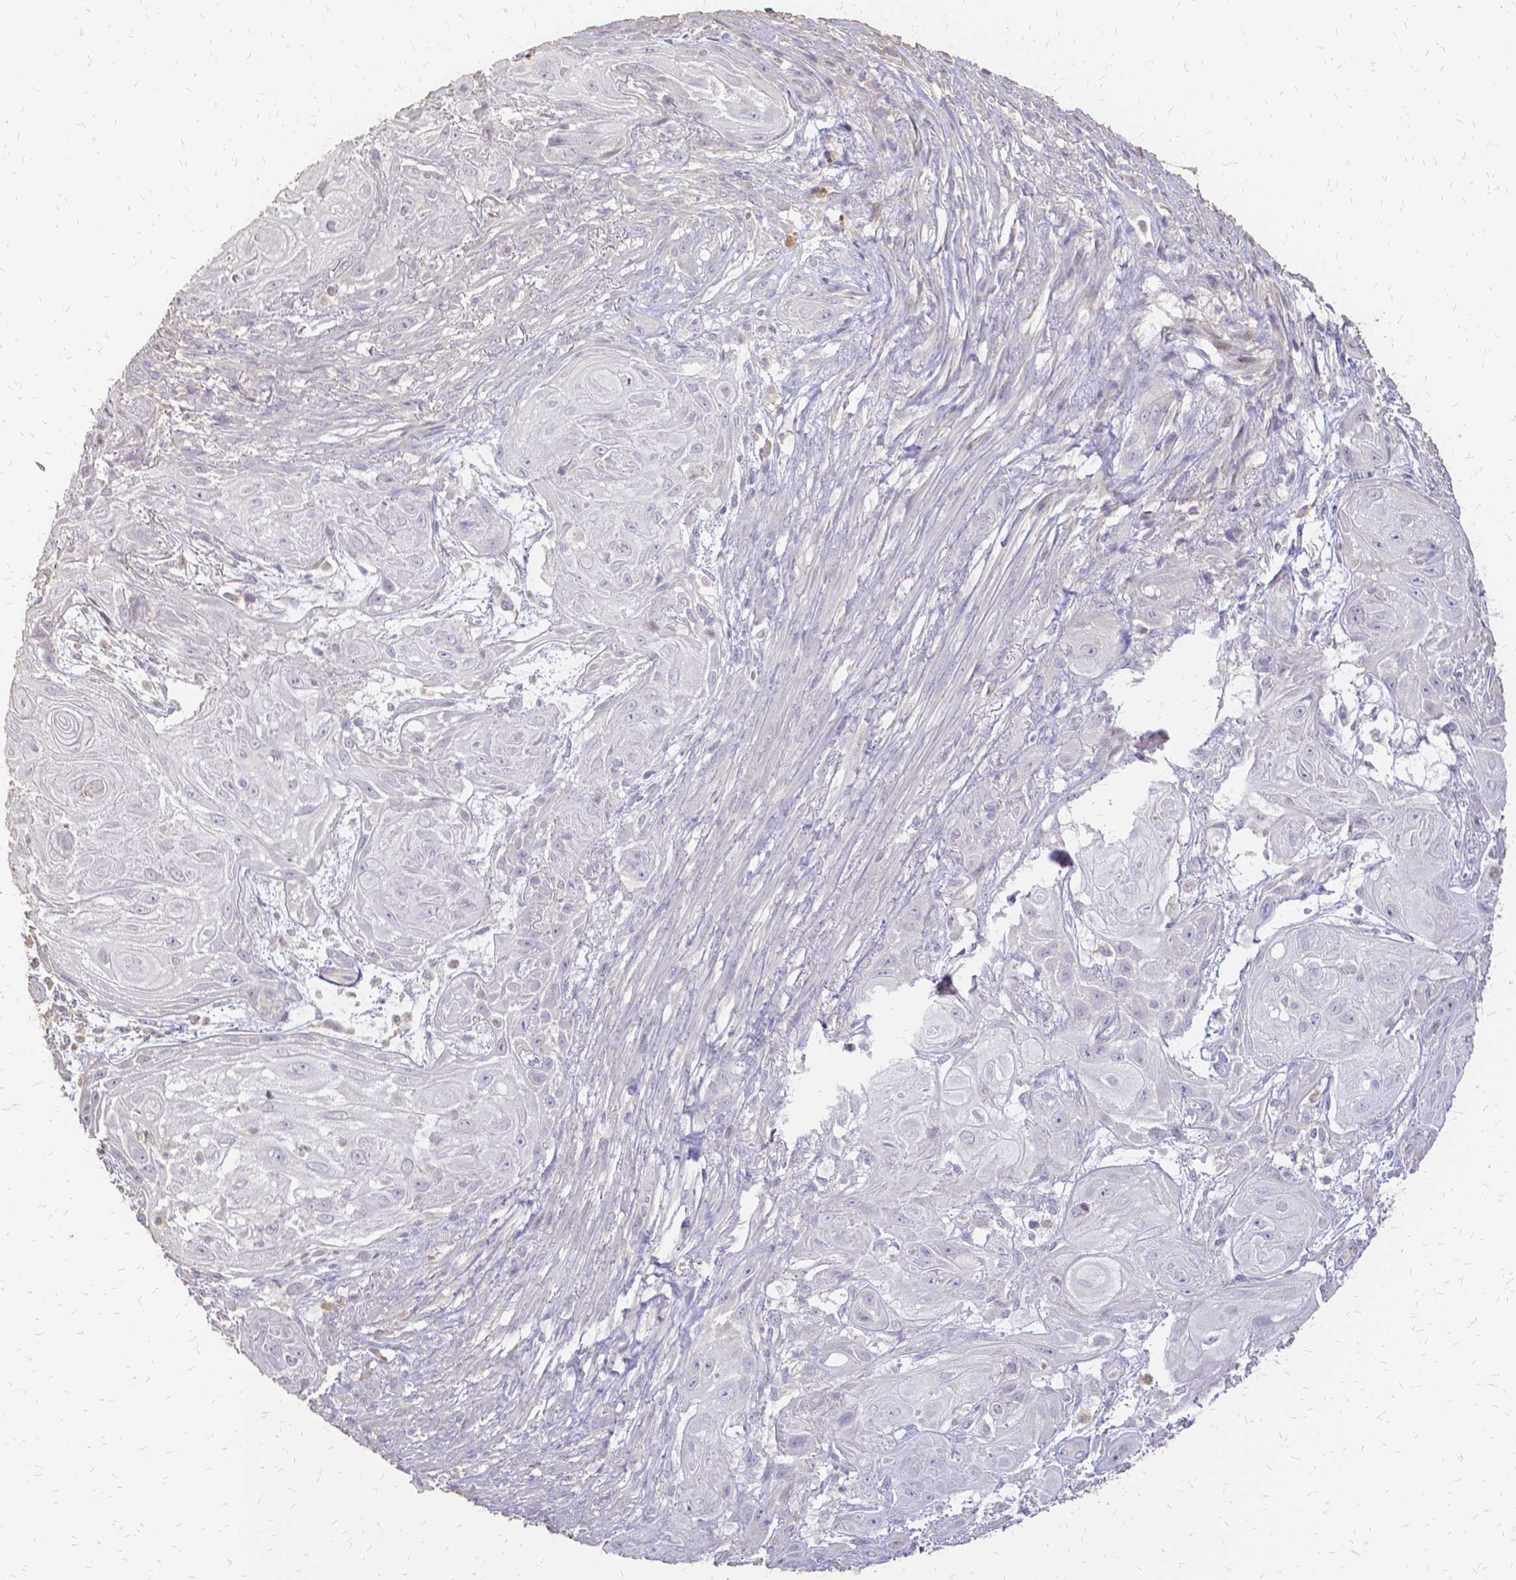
{"staining": {"intensity": "negative", "quantity": "none", "location": "none"}, "tissue": "skin cancer", "cell_type": "Tumor cells", "image_type": "cancer", "snomed": [{"axis": "morphology", "description": "Squamous cell carcinoma, NOS"}, {"axis": "topography", "description": "Skin"}], "caption": "Tumor cells show no significant protein positivity in squamous cell carcinoma (skin).", "gene": "CIB1", "patient": {"sex": "male", "age": 62}}